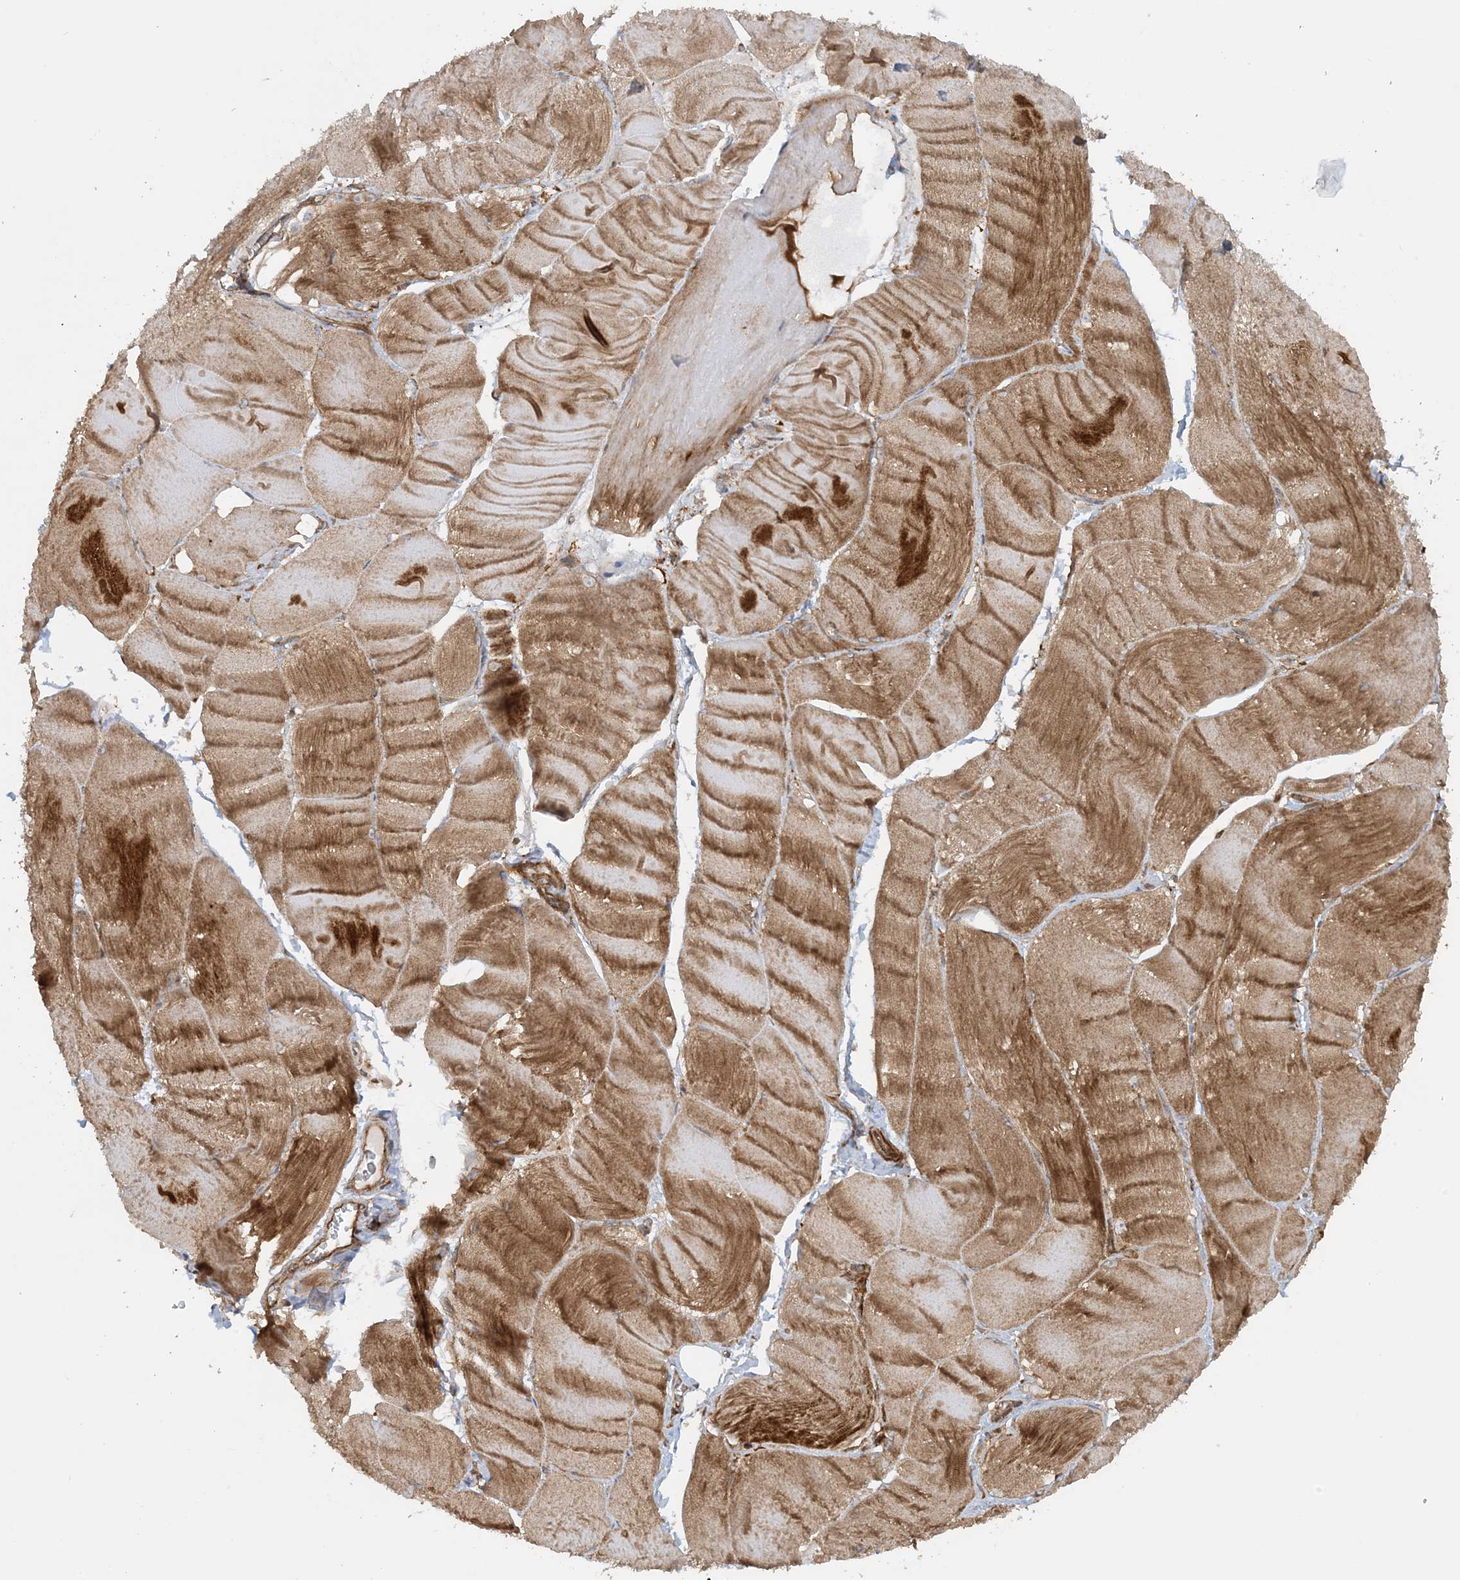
{"staining": {"intensity": "strong", "quantity": ">75%", "location": "cytoplasmic/membranous"}, "tissue": "skeletal muscle", "cell_type": "Myocytes", "image_type": "normal", "snomed": [{"axis": "morphology", "description": "Normal tissue, NOS"}, {"axis": "morphology", "description": "Basal cell carcinoma"}, {"axis": "topography", "description": "Skeletal muscle"}], "caption": "Human skeletal muscle stained with a brown dye shows strong cytoplasmic/membranous positive staining in about >75% of myocytes.", "gene": "STAM2", "patient": {"sex": "female", "age": 64}}